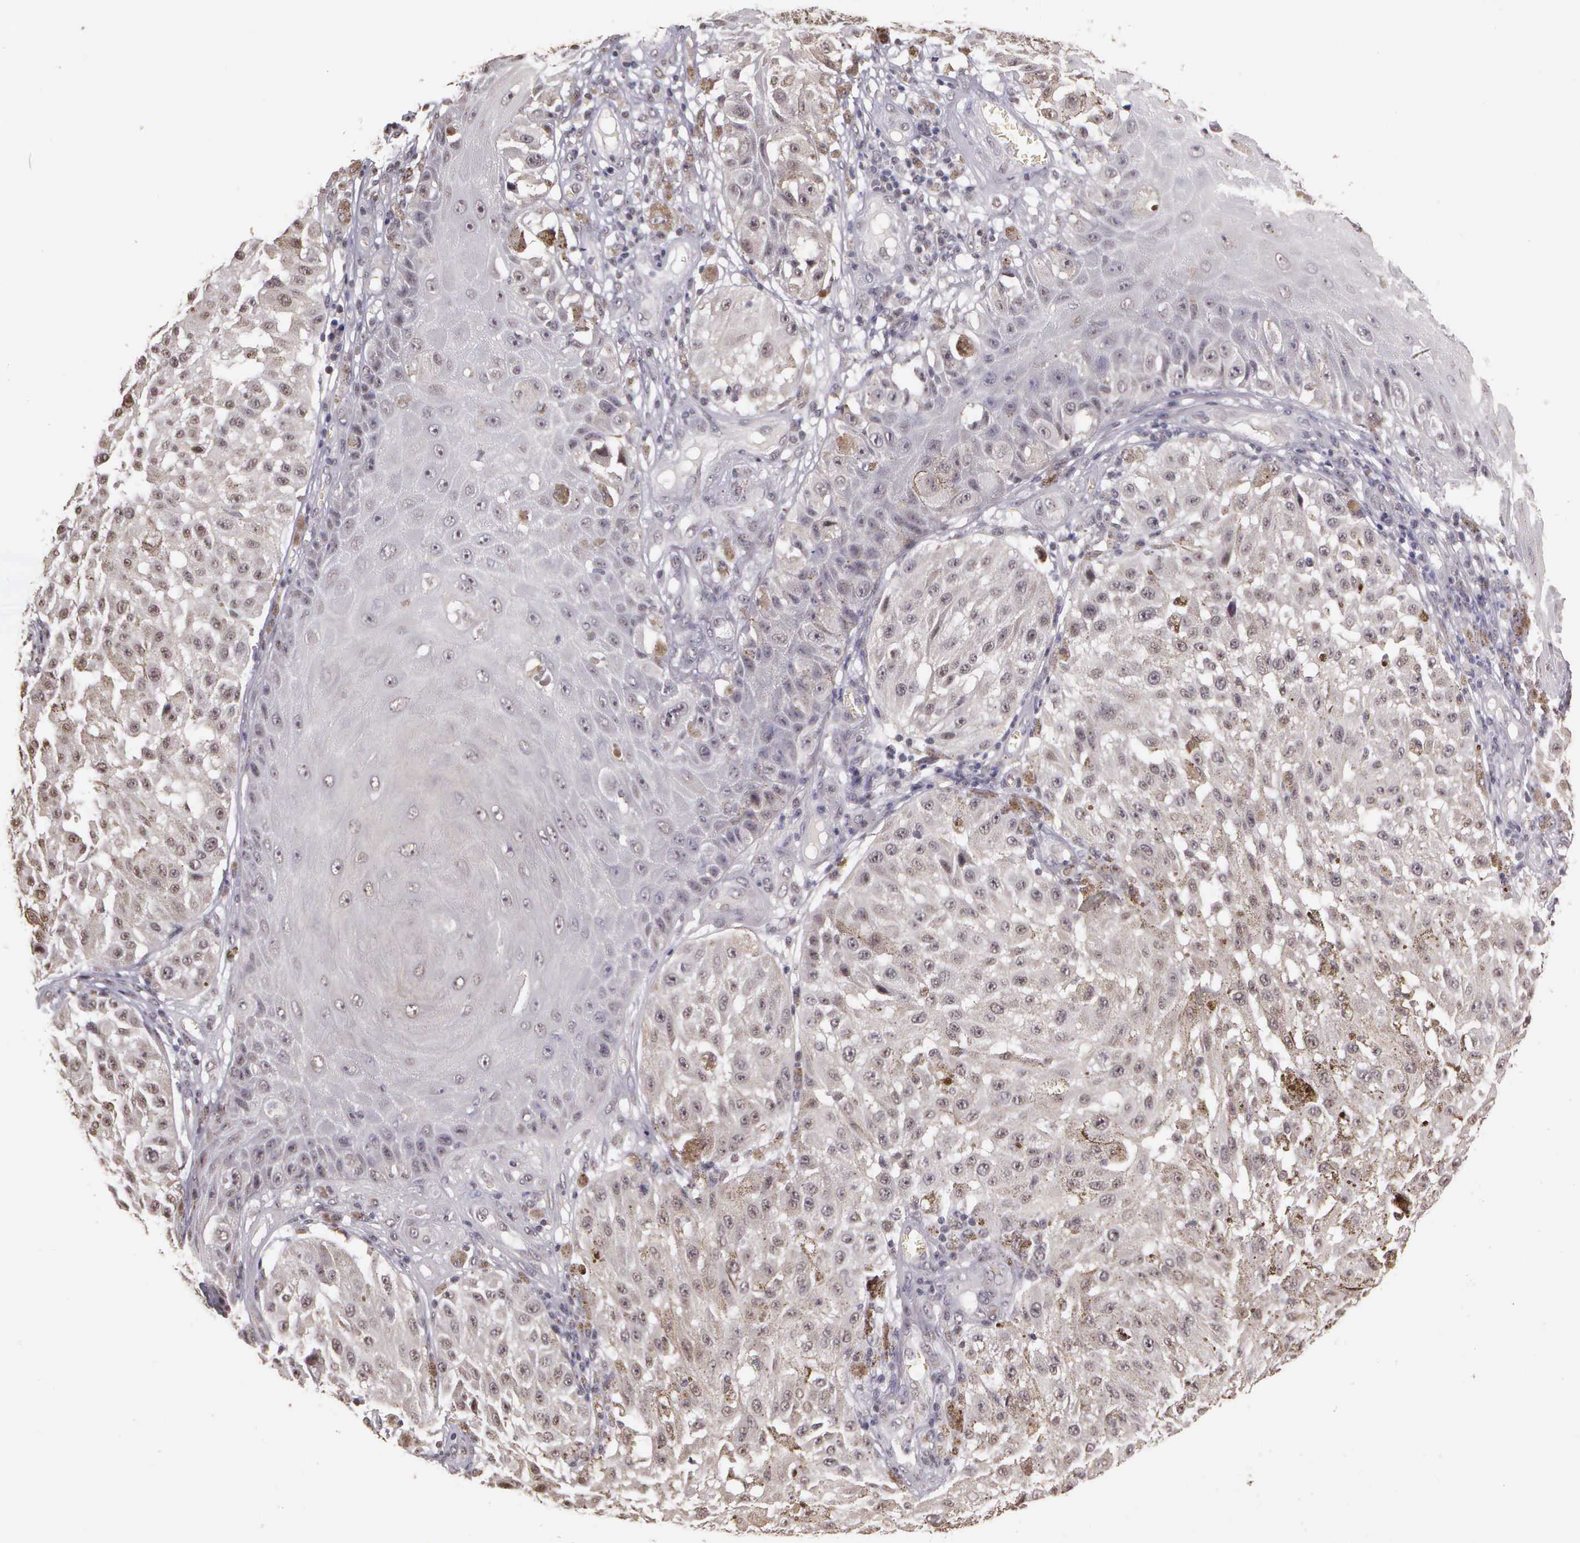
{"staining": {"intensity": "negative", "quantity": "none", "location": "none"}, "tissue": "melanoma", "cell_type": "Tumor cells", "image_type": "cancer", "snomed": [{"axis": "morphology", "description": "Malignant melanoma, NOS"}, {"axis": "topography", "description": "Skin"}], "caption": "DAB immunohistochemical staining of human melanoma reveals no significant staining in tumor cells.", "gene": "ARMCX5", "patient": {"sex": "female", "age": 64}}